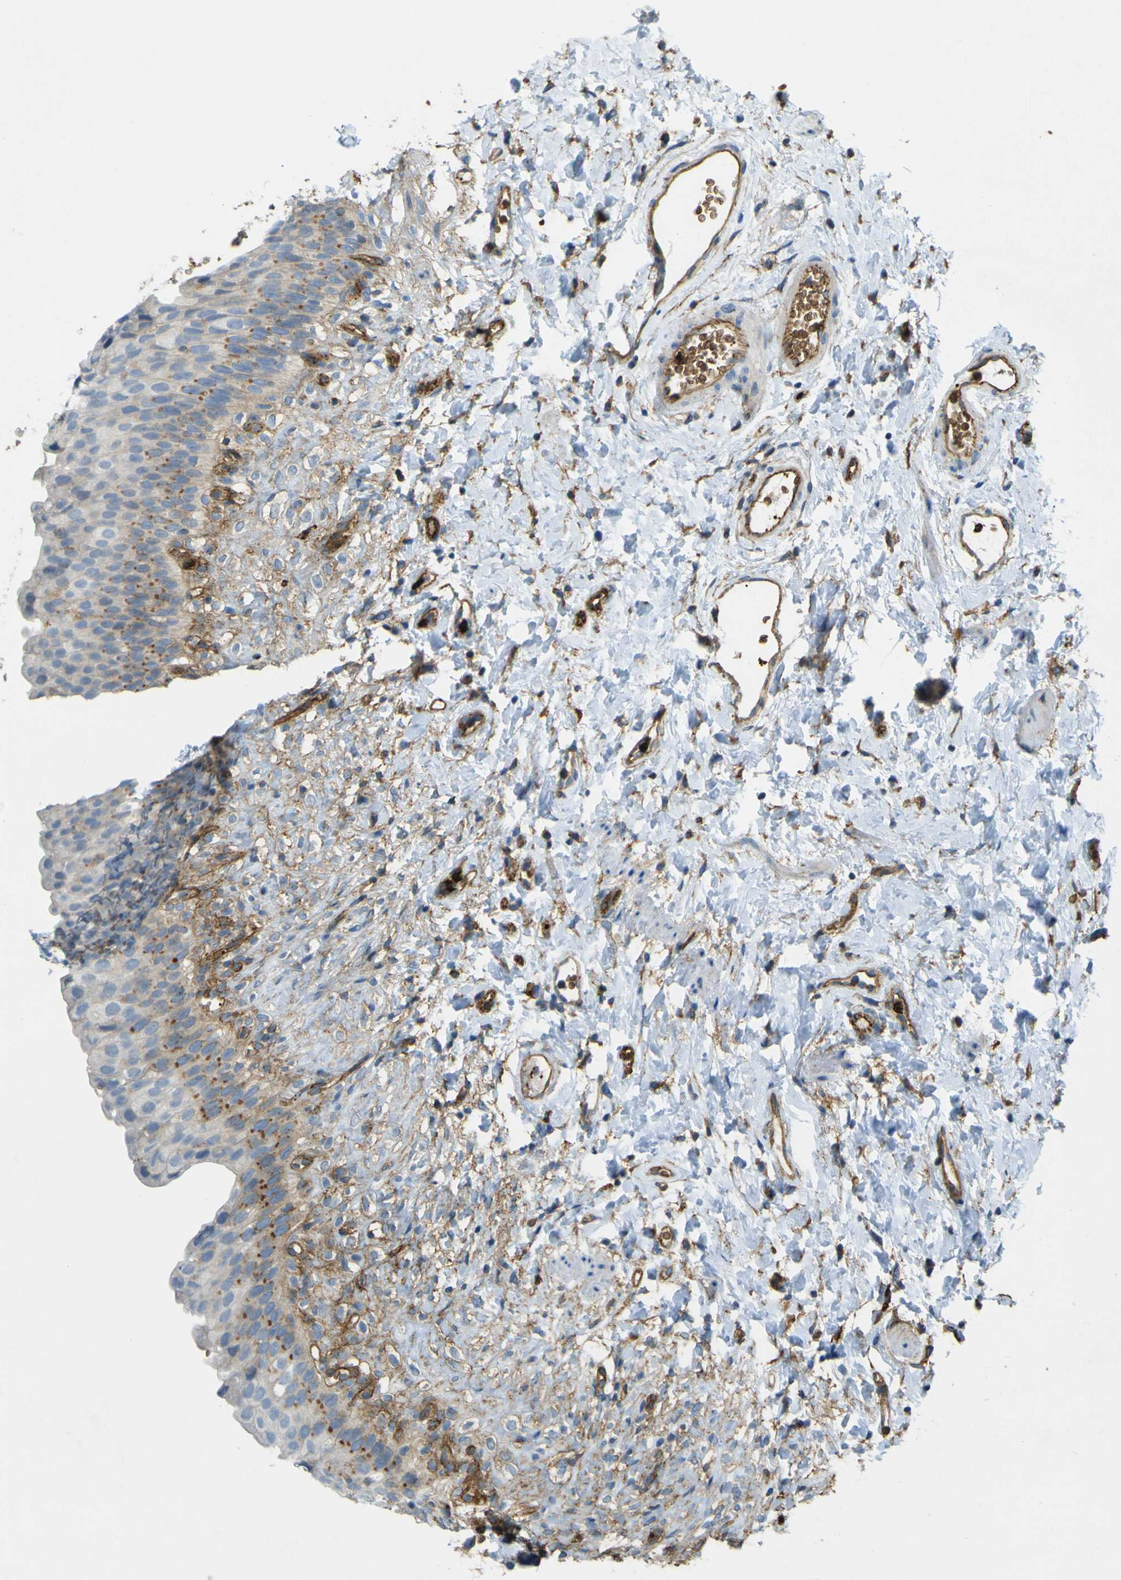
{"staining": {"intensity": "moderate", "quantity": "25%-75%", "location": "cytoplasmic/membranous"}, "tissue": "urinary bladder", "cell_type": "Urothelial cells", "image_type": "normal", "snomed": [{"axis": "morphology", "description": "Normal tissue, NOS"}, {"axis": "topography", "description": "Urinary bladder"}], "caption": "An IHC image of normal tissue is shown. Protein staining in brown labels moderate cytoplasmic/membranous positivity in urinary bladder within urothelial cells.", "gene": "PLXDC1", "patient": {"sex": "female", "age": 79}}